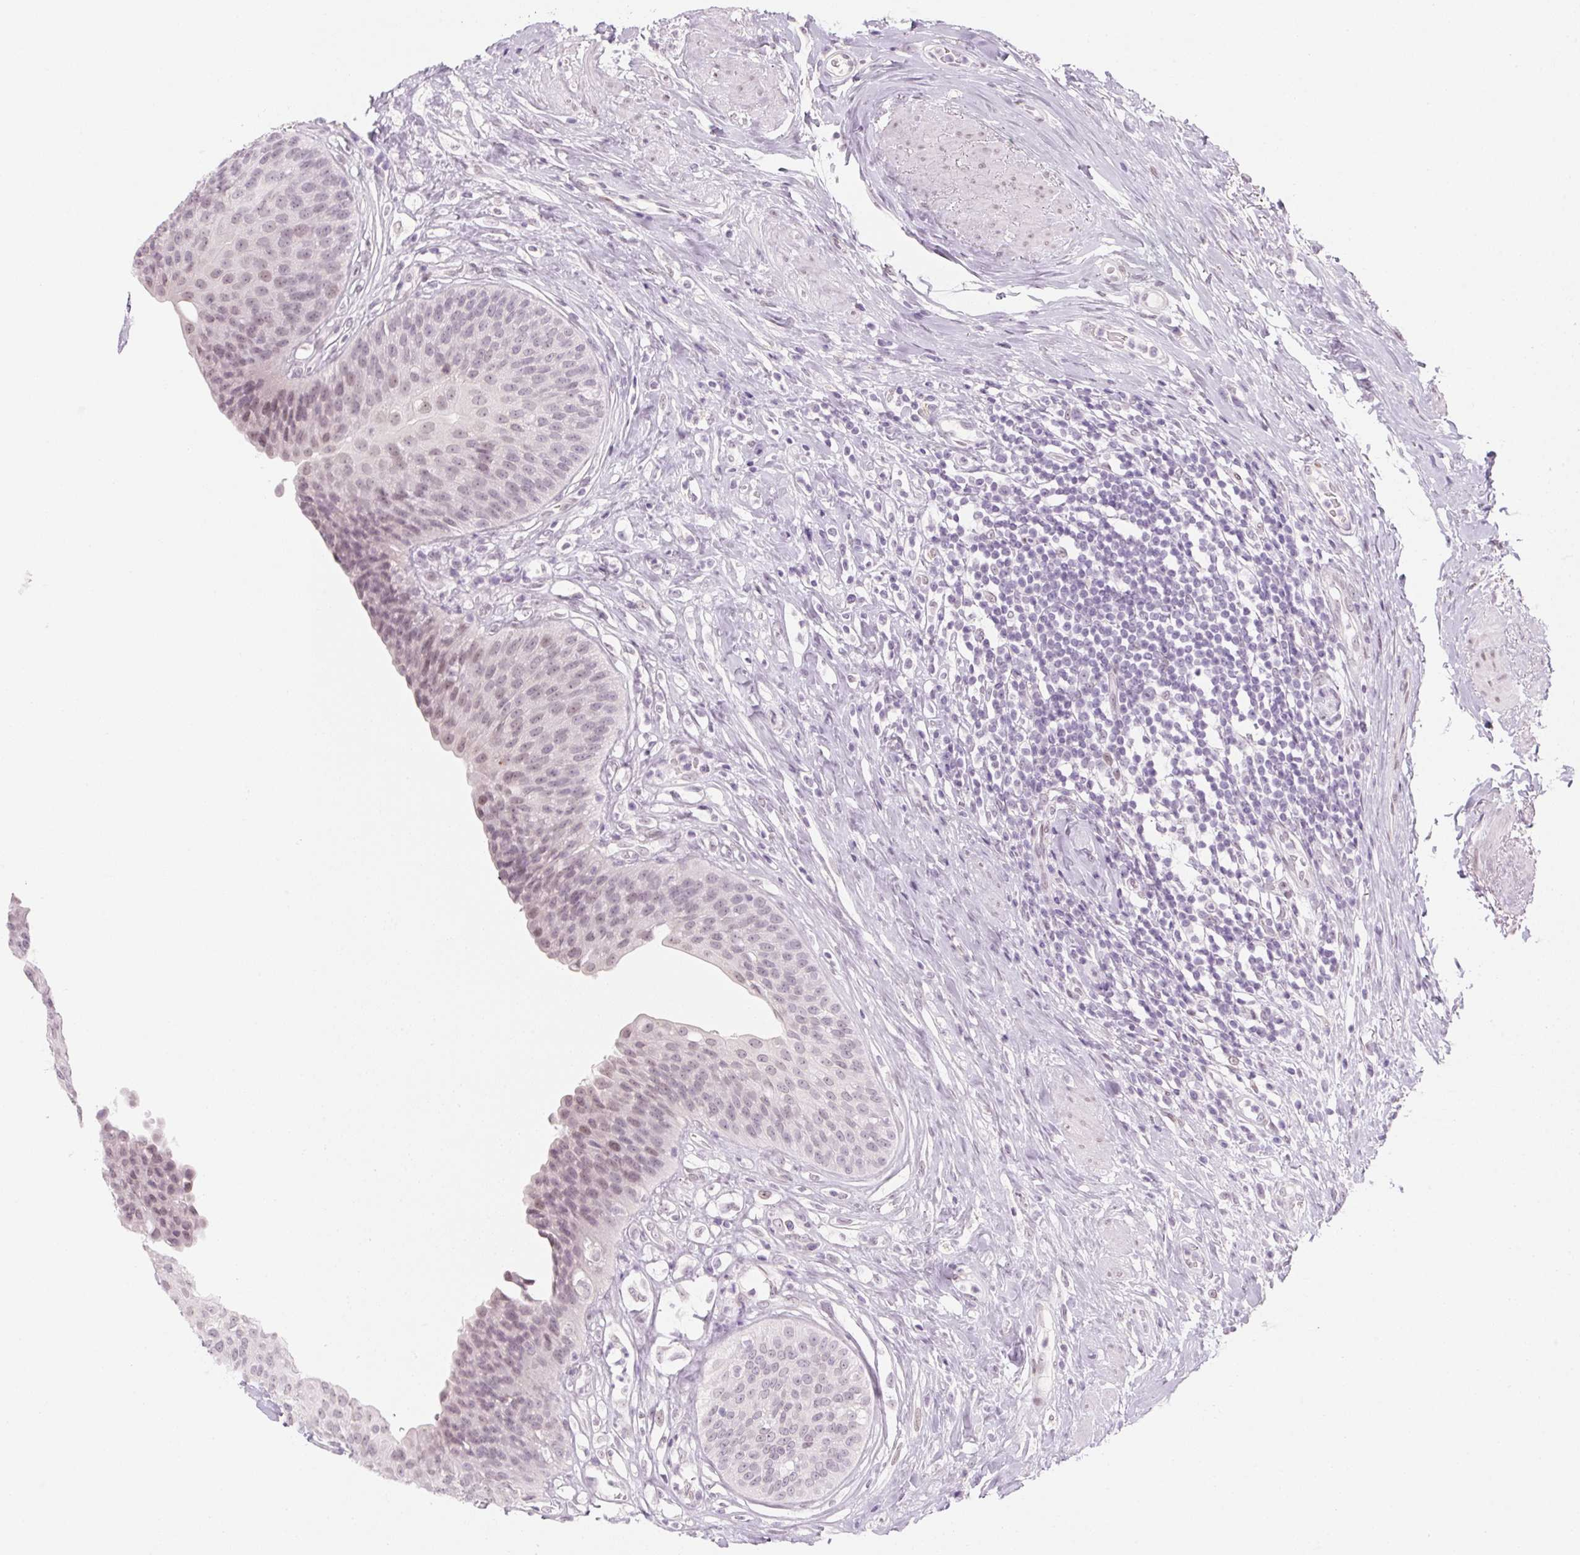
{"staining": {"intensity": "weak", "quantity": "25%-75%", "location": "nuclear"}, "tissue": "urinary bladder", "cell_type": "Urothelial cells", "image_type": "normal", "snomed": [{"axis": "morphology", "description": "Normal tissue, NOS"}, {"axis": "topography", "description": "Urinary bladder"}], "caption": "Human urinary bladder stained for a protein (brown) reveals weak nuclear positive expression in about 25%-75% of urothelial cells.", "gene": "KCNQ2", "patient": {"sex": "female", "age": 56}}